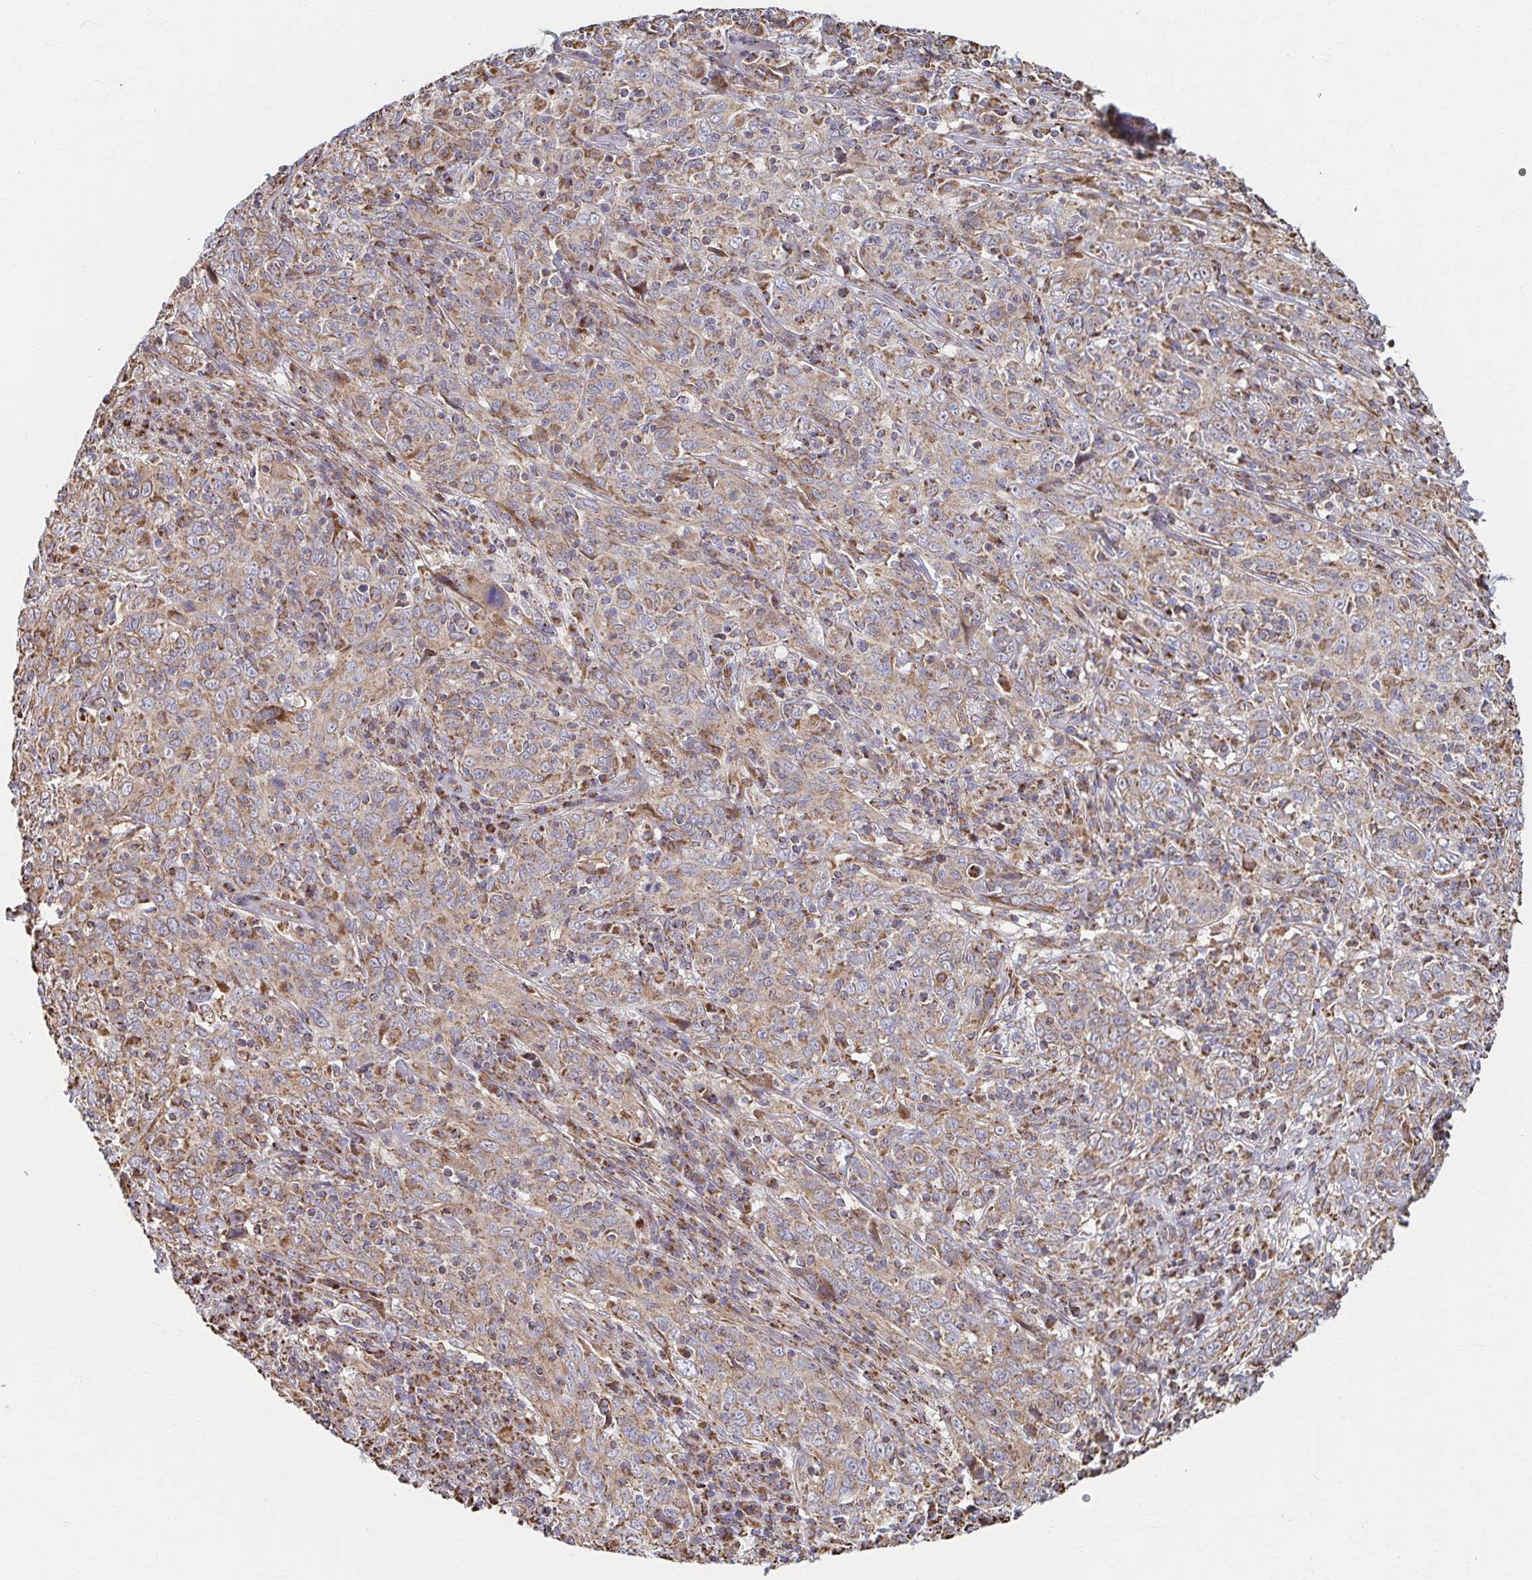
{"staining": {"intensity": "moderate", "quantity": ">75%", "location": "cytoplasmic/membranous"}, "tissue": "cervical cancer", "cell_type": "Tumor cells", "image_type": "cancer", "snomed": [{"axis": "morphology", "description": "Squamous cell carcinoma, NOS"}, {"axis": "topography", "description": "Cervix"}], "caption": "Cervical squamous cell carcinoma was stained to show a protein in brown. There is medium levels of moderate cytoplasmic/membranous positivity in about >75% of tumor cells.", "gene": "SAT1", "patient": {"sex": "female", "age": 46}}